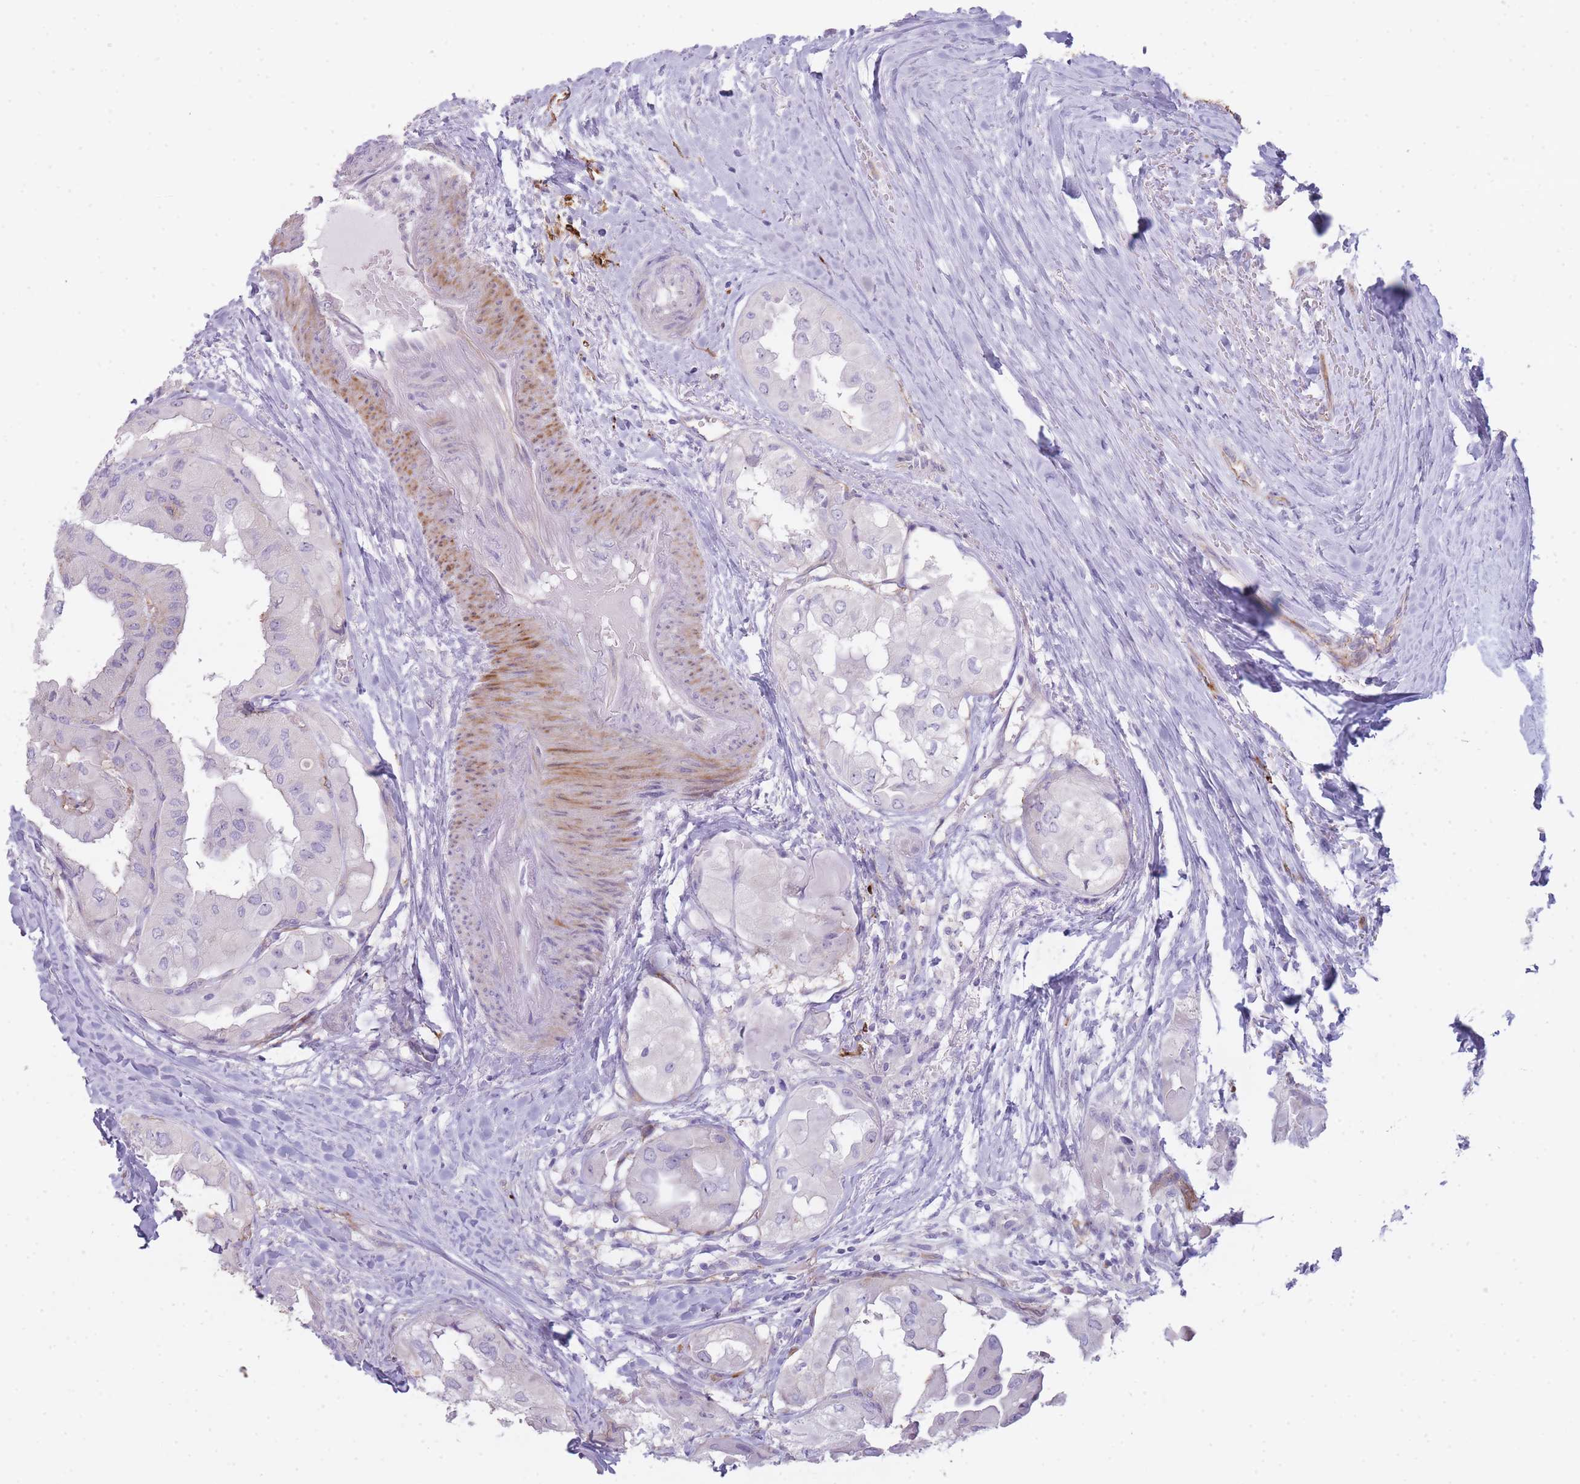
{"staining": {"intensity": "negative", "quantity": "none", "location": "none"}, "tissue": "thyroid cancer", "cell_type": "Tumor cells", "image_type": "cancer", "snomed": [{"axis": "morphology", "description": "Papillary adenocarcinoma, NOS"}, {"axis": "topography", "description": "Thyroid gland"}], "caption": "The micrograph reveals no significant staining in tumor cells of thyroid cancer (papillary adenocarcinoma).", "gene": "UTP14A", "patient": {"sex": "female", "age": 59}}